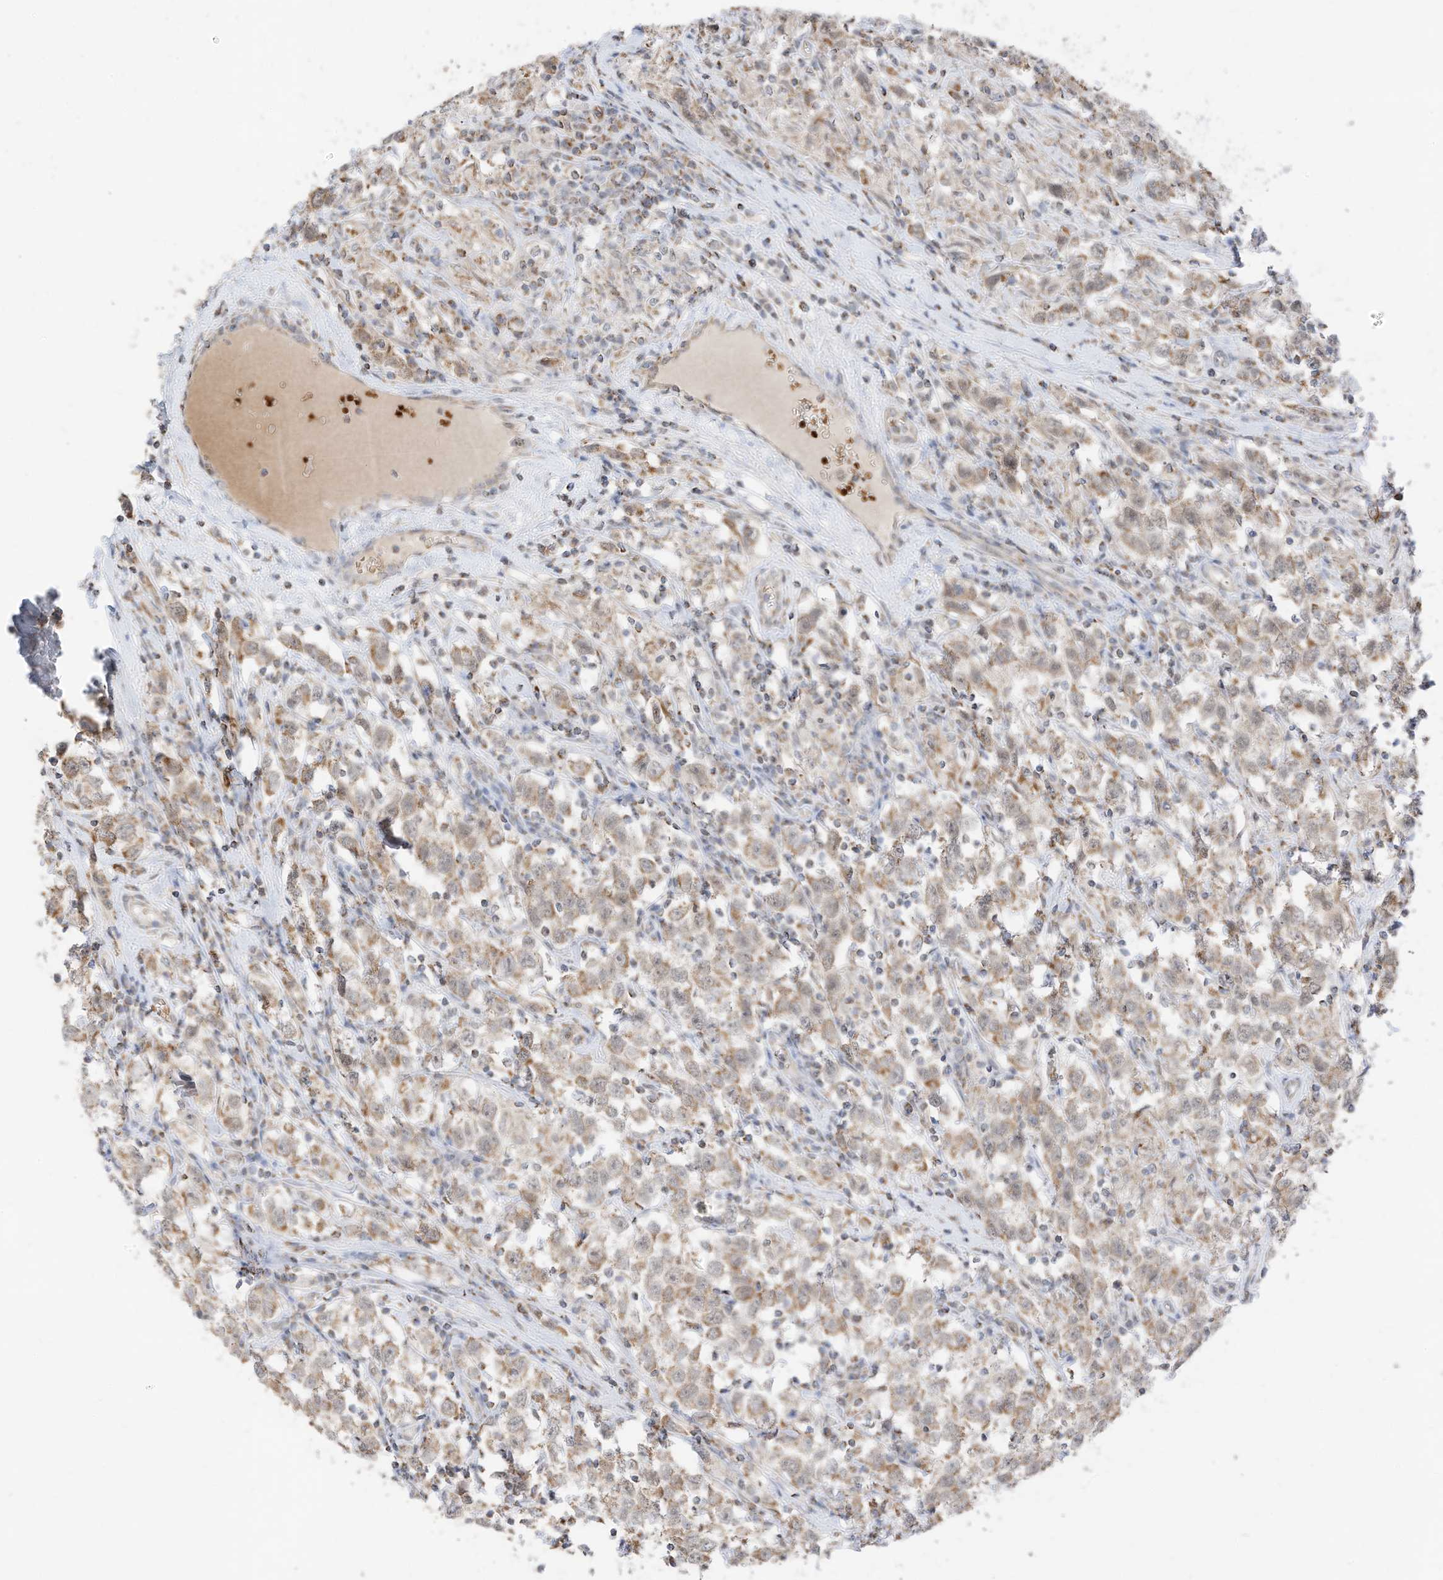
{"staining": {"intensity": "moderate", "quantity": ">75%", "location": "cytoplasmic/membranous"}, "tissue": "testis cancer", "cell_type": "Tumor cells", "image_type": "cancer", "snomed": [{"axis": "morphology", "description": "Seminoma, NOS"}, {"axis": "topography", "description": "Testis"}], "caption": "Immunohistochemical staining of seminoma (testis) demonstrates moderate cytoplasmic/membranous protein expression in about >75% of tumor cells. (IHC, brightfield microscopy, high magnification).", "gene": "MTUS2", "patient": {"sex": "male", "age": 41}}